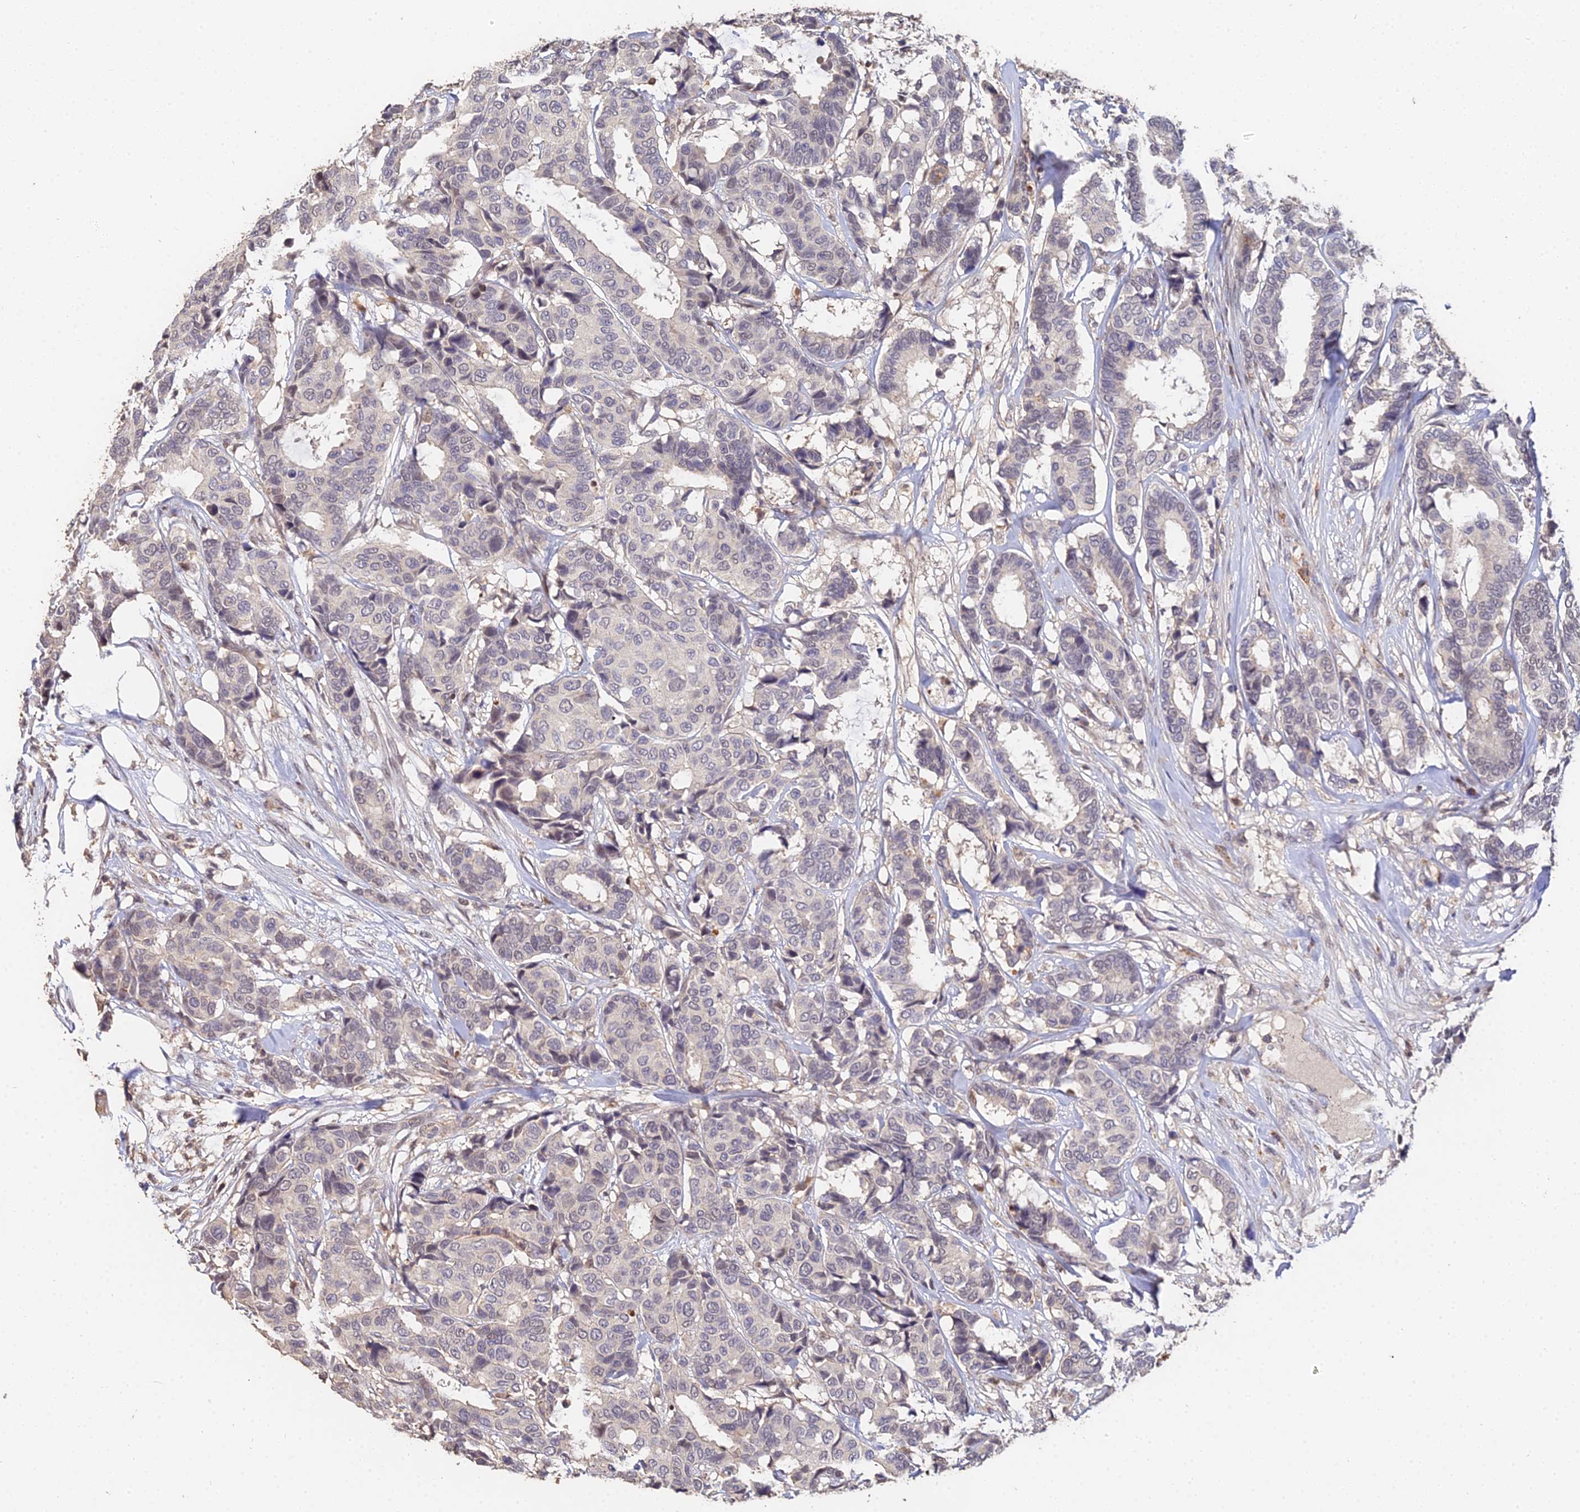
{"staining": {"intensity": "weak", "quantity": "25%-75%", "location": "nuclear"}, "tissue": "breast cancer", "cell_type": "Tumor cells", "image_type": "cancer", "snomed": [{"axis": "morphology", "description": "Duct carcinoma"}, {"axis": "topography", "description": "Breast"}], "caption": "Human breast cancer stained for a protein (brown) displays weak nuclear positive staining in about 25%-75% of tumor cells.", "gene": "LSM5", "patient": {"sex": "female", "age": 87}}